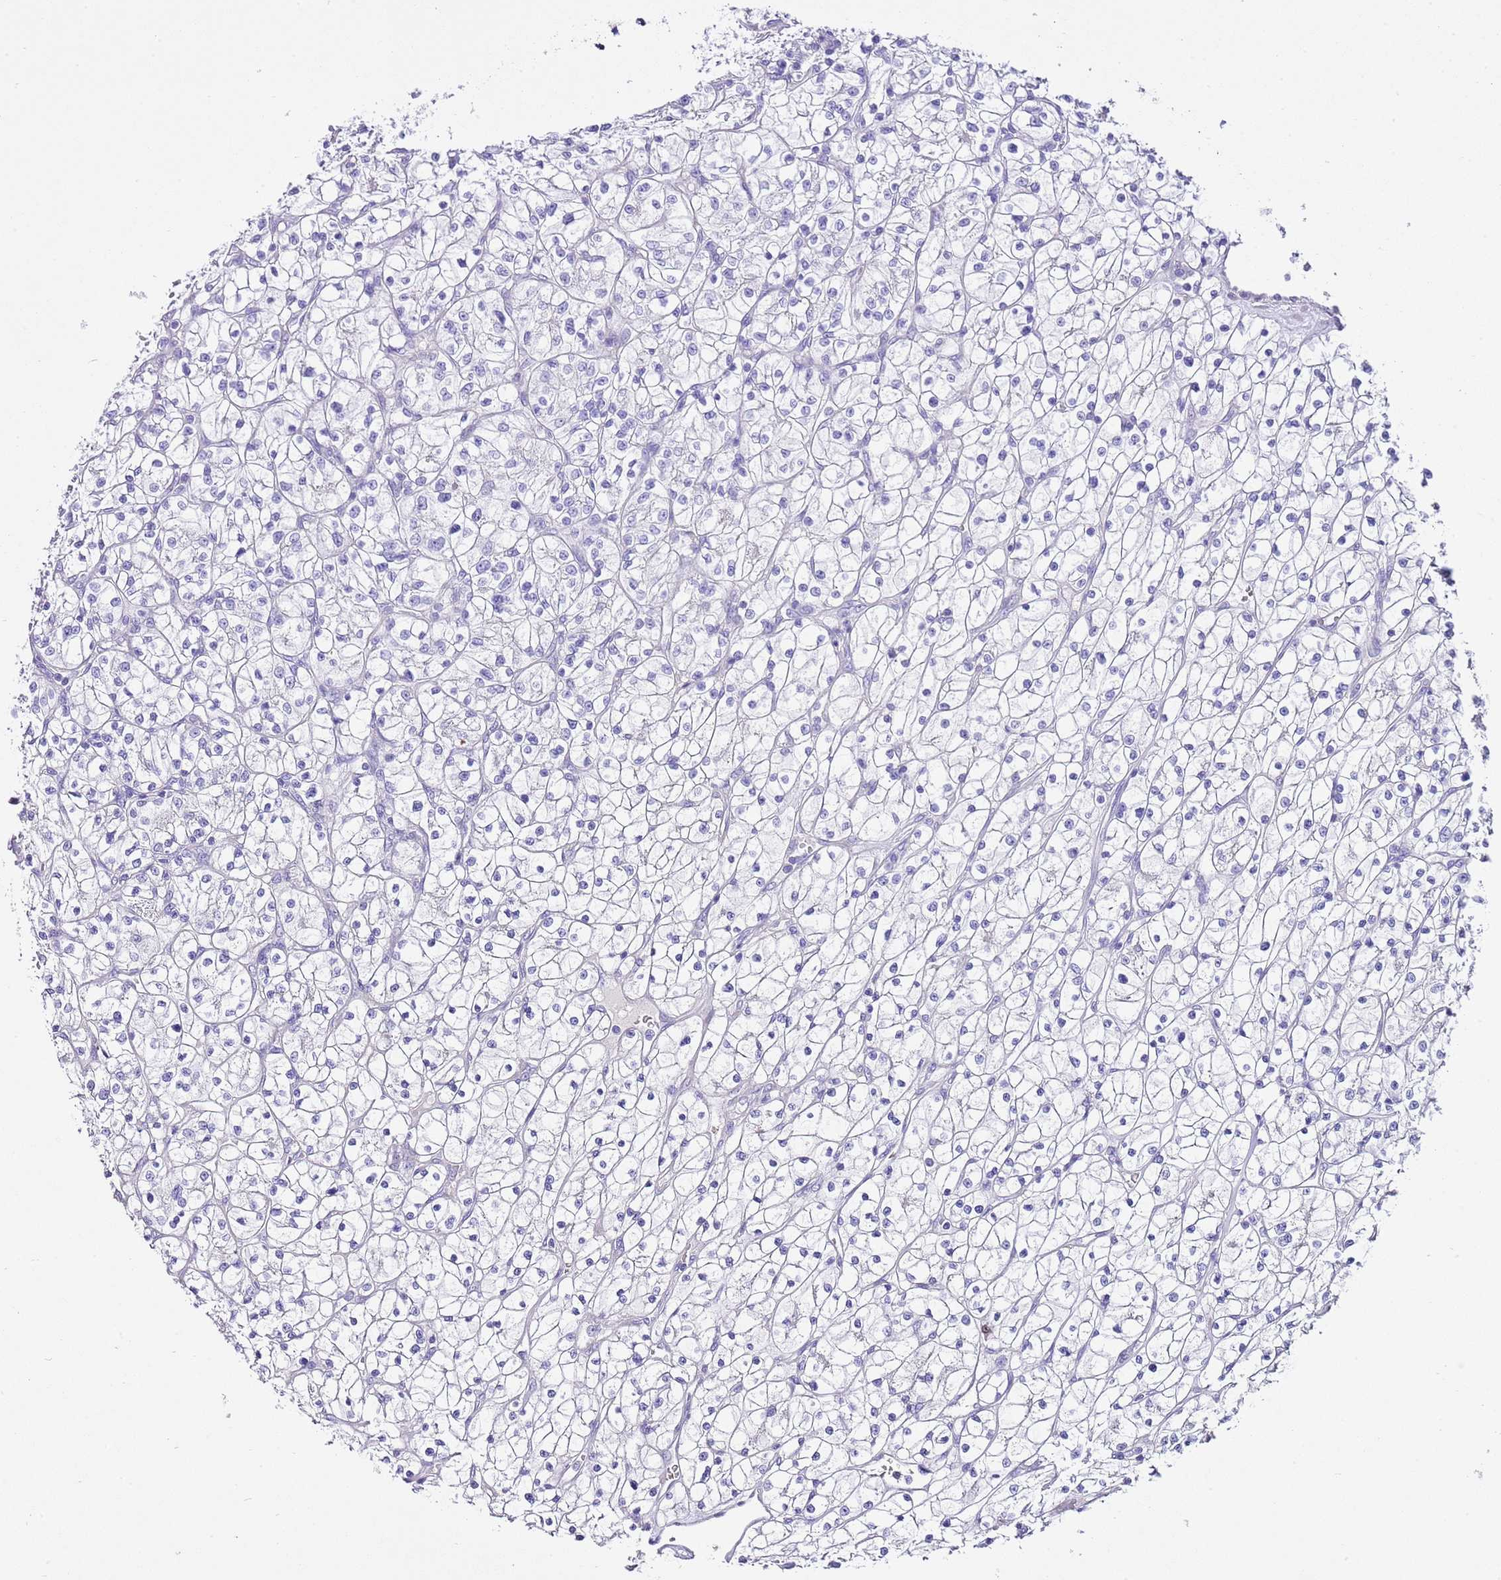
{"staining": {"intensity": "negative", "quantity": "none", "location": "none"}, "tissue": "renal cancer", "cell_type": "Tumor cells", "image_type": "cancer", "snomed": [{"axis": "morphology", "description": "Adenocarcinoma, NOS"}, {"axis": "topography", "description": "Kidney"}], "caption": "Histopathology image shows no protein expression in tumor cells of adenocarcinoma (renal) tissue.", "gene": "BHLHA15", "patient": {"sex": "female", "age": 64}}